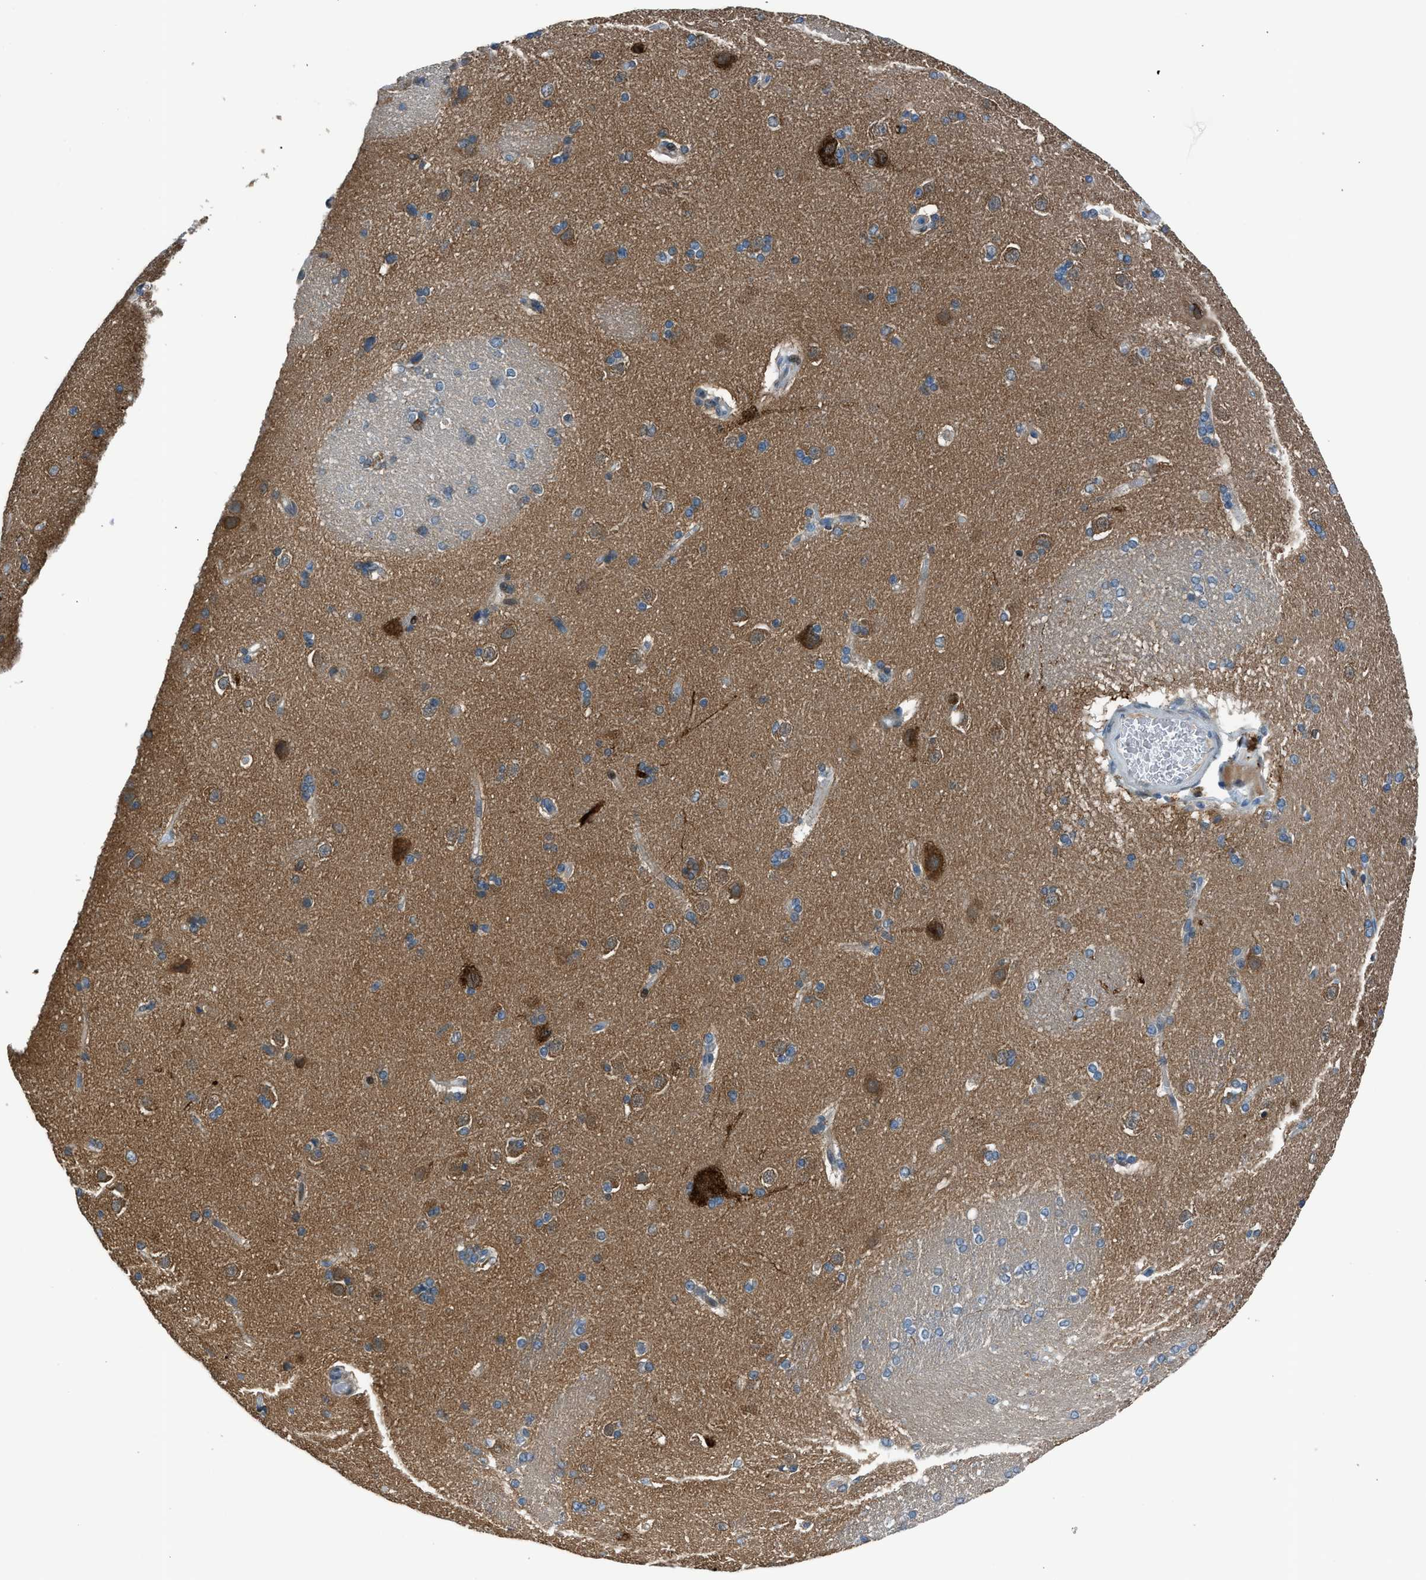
{"staining": {"intensity": "weak", "quantity": "<25%", "location": "cytoplasmic/membranous"}, "tissue": "caudate", "cell_type": "Glial cells", "image_type": "normal", "snomed": [{"axis": "morphology", "description": "Normal tissue, NOS"}, {"axis": "topography", "description": "Lateral ventricle wall"}], "caption": "Immunohistochemistry histopathology image of benign caudate: human caudate stained with DAB (3,3'-diaminobenzidine) displays no significant protein staining in glial cells. Nuclei are stained in blue.", "gene": "RNF41", "patient": {"sex": "female", "age": 19}}